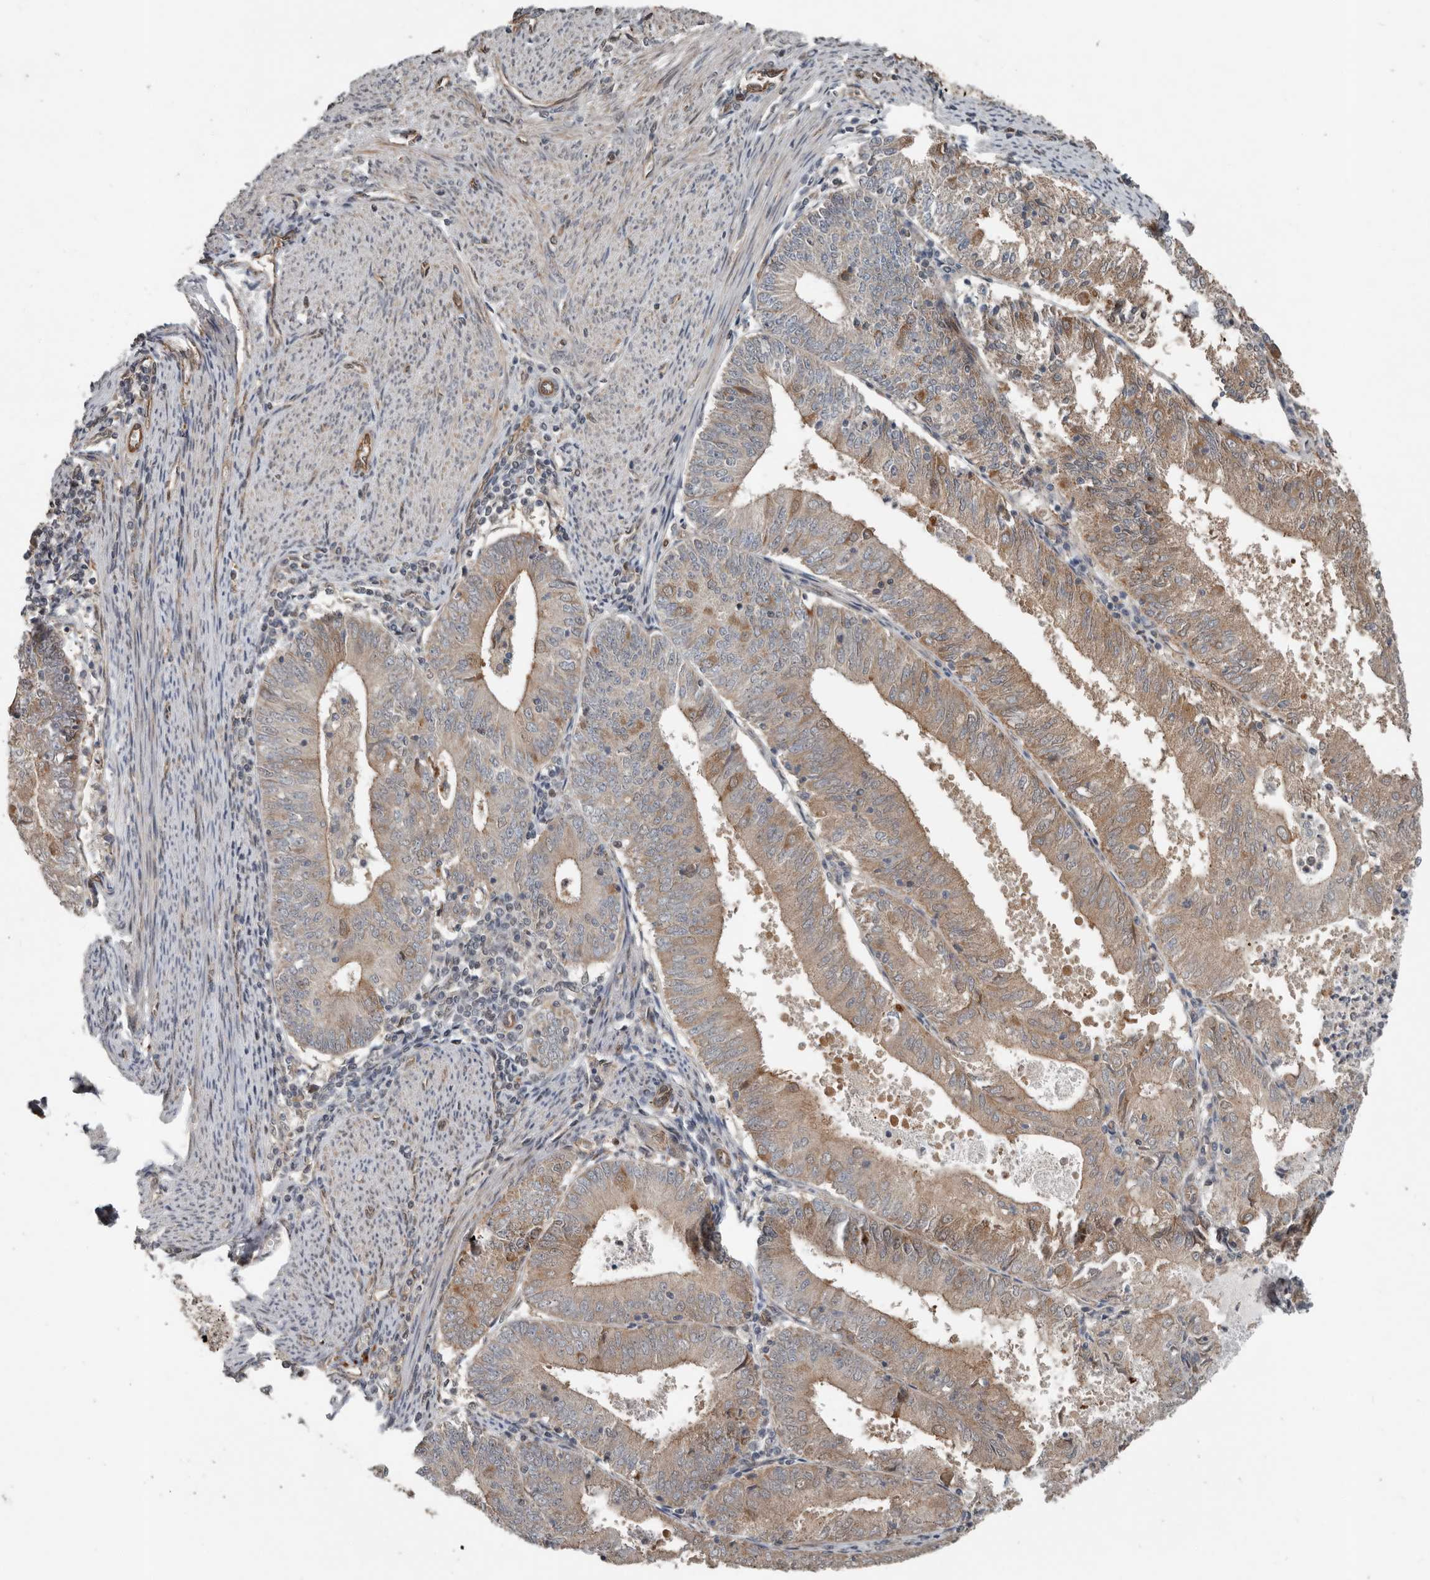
{"staining": {"intensity": "weak", "quantity": ">75%", "location": "cytoplasmic/membranous"}, "tissue": "endometrial cancer", "cell_type": "Tumor cells", "image_type": "cancer", "snomed": [{"axis": "morphology", "description": "Adenocarcinoma, NOS"}, {"axis": "topography", "description": "Endometrium"}], "caption": "IHC micrograph of neoplastic tissue: endometrial cancer (adenocarcinoma) stained using immunohistochemistry shows low levels of weak protein expression localized specifically in the cytoplasmic/membranous of tumor cells, appearing as a cytoplasmic/membranous brown color.", "gene": "YOD1", "patient": {"sex": "female", "age": 57}}